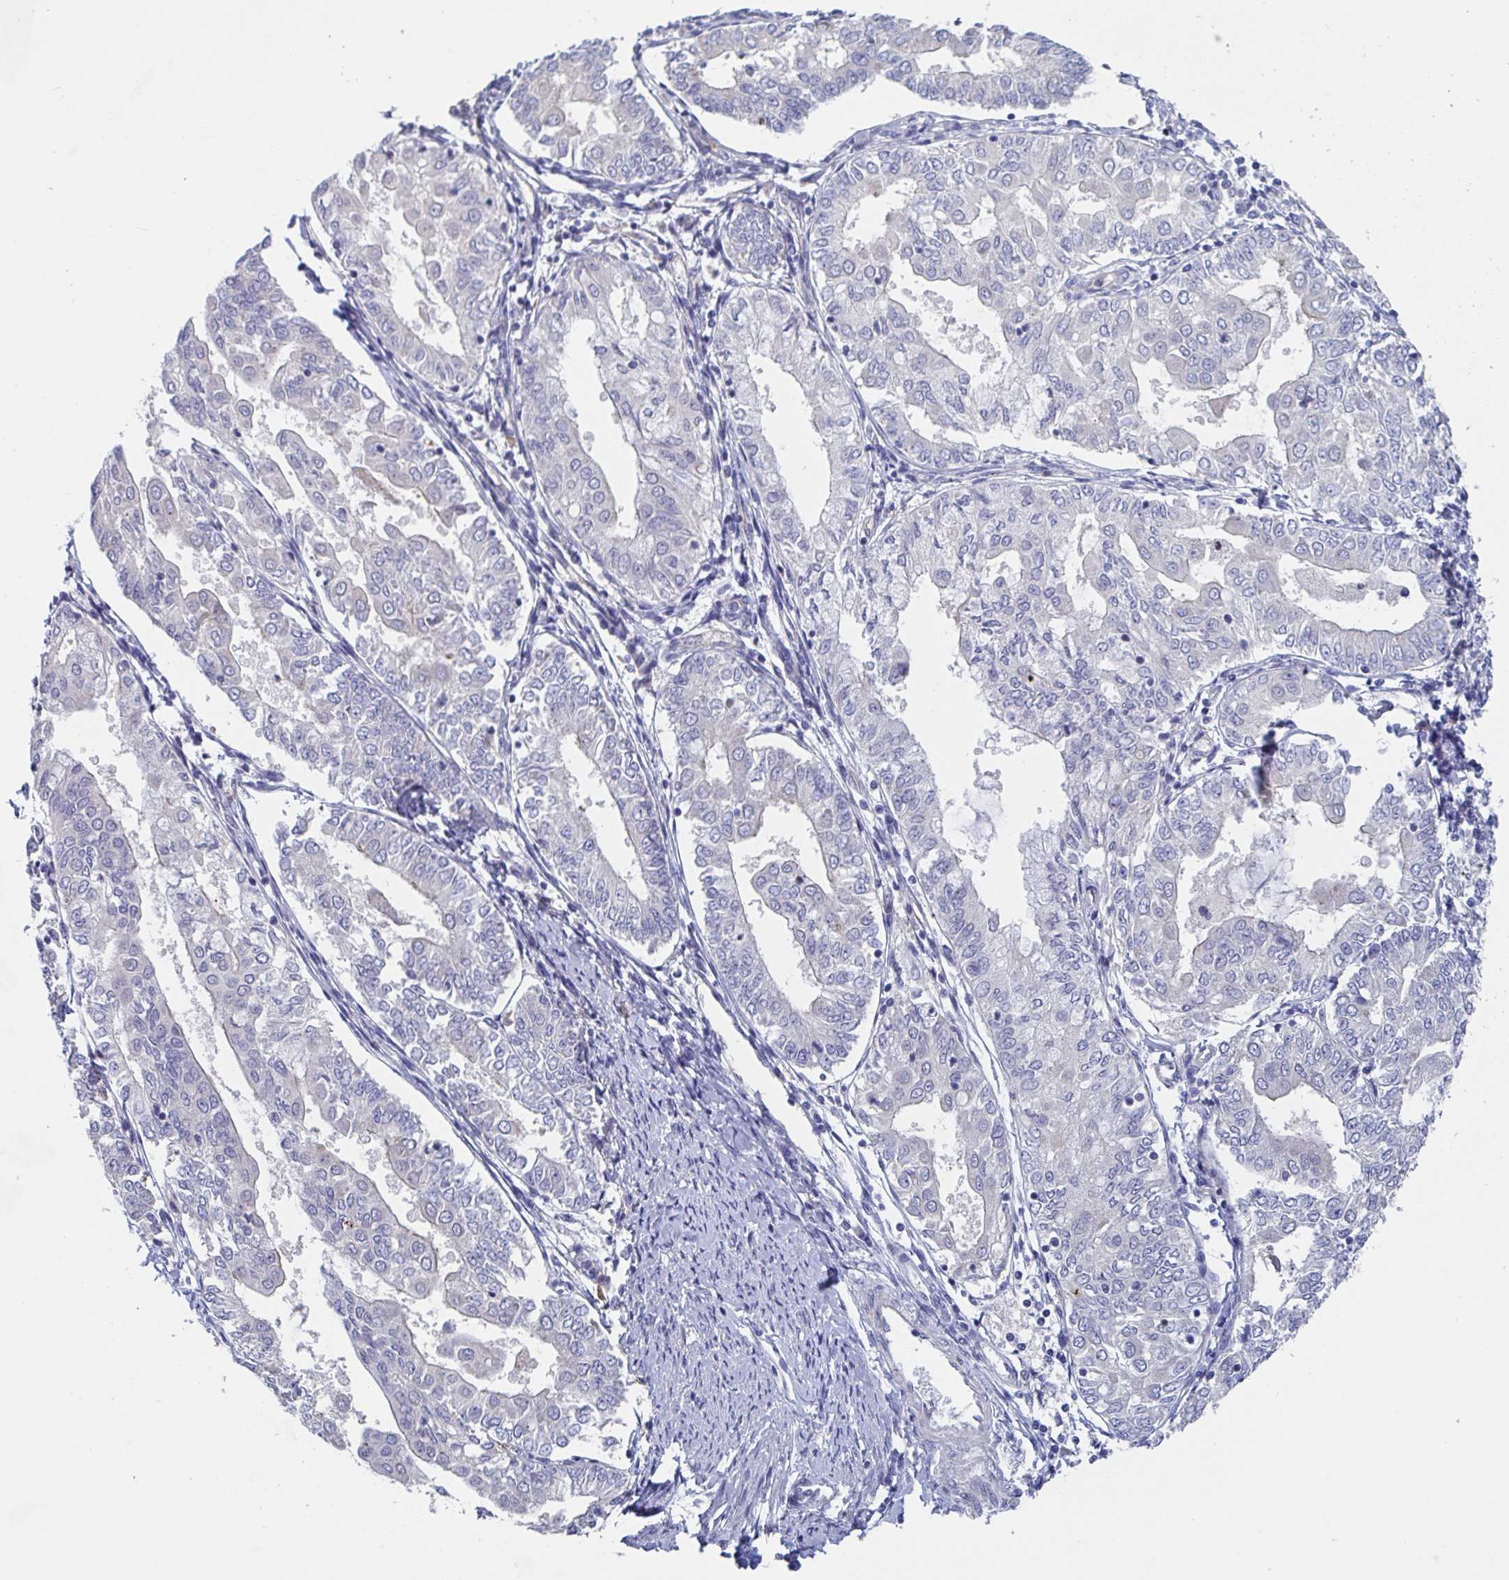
{"staining": {"intensity": "negative", "quantity": "none", "location": "none"}, "tissue": "endometrial cancer", "cell_type": "Tumor cells", "image_type": "cancer", "snomed": [{"axis": "morphology", "description": "Adenocarcinoma, NOS"}, {"axis": "topography", "description": "Endometrium"}], "caption": "DAB immunohistochemical staining of human endometrial cancer (adenocarcinoma) reveals no significant staining in tumor cells.", "gene": "ST14", "patient": {"sex": "female", "age": 68}}